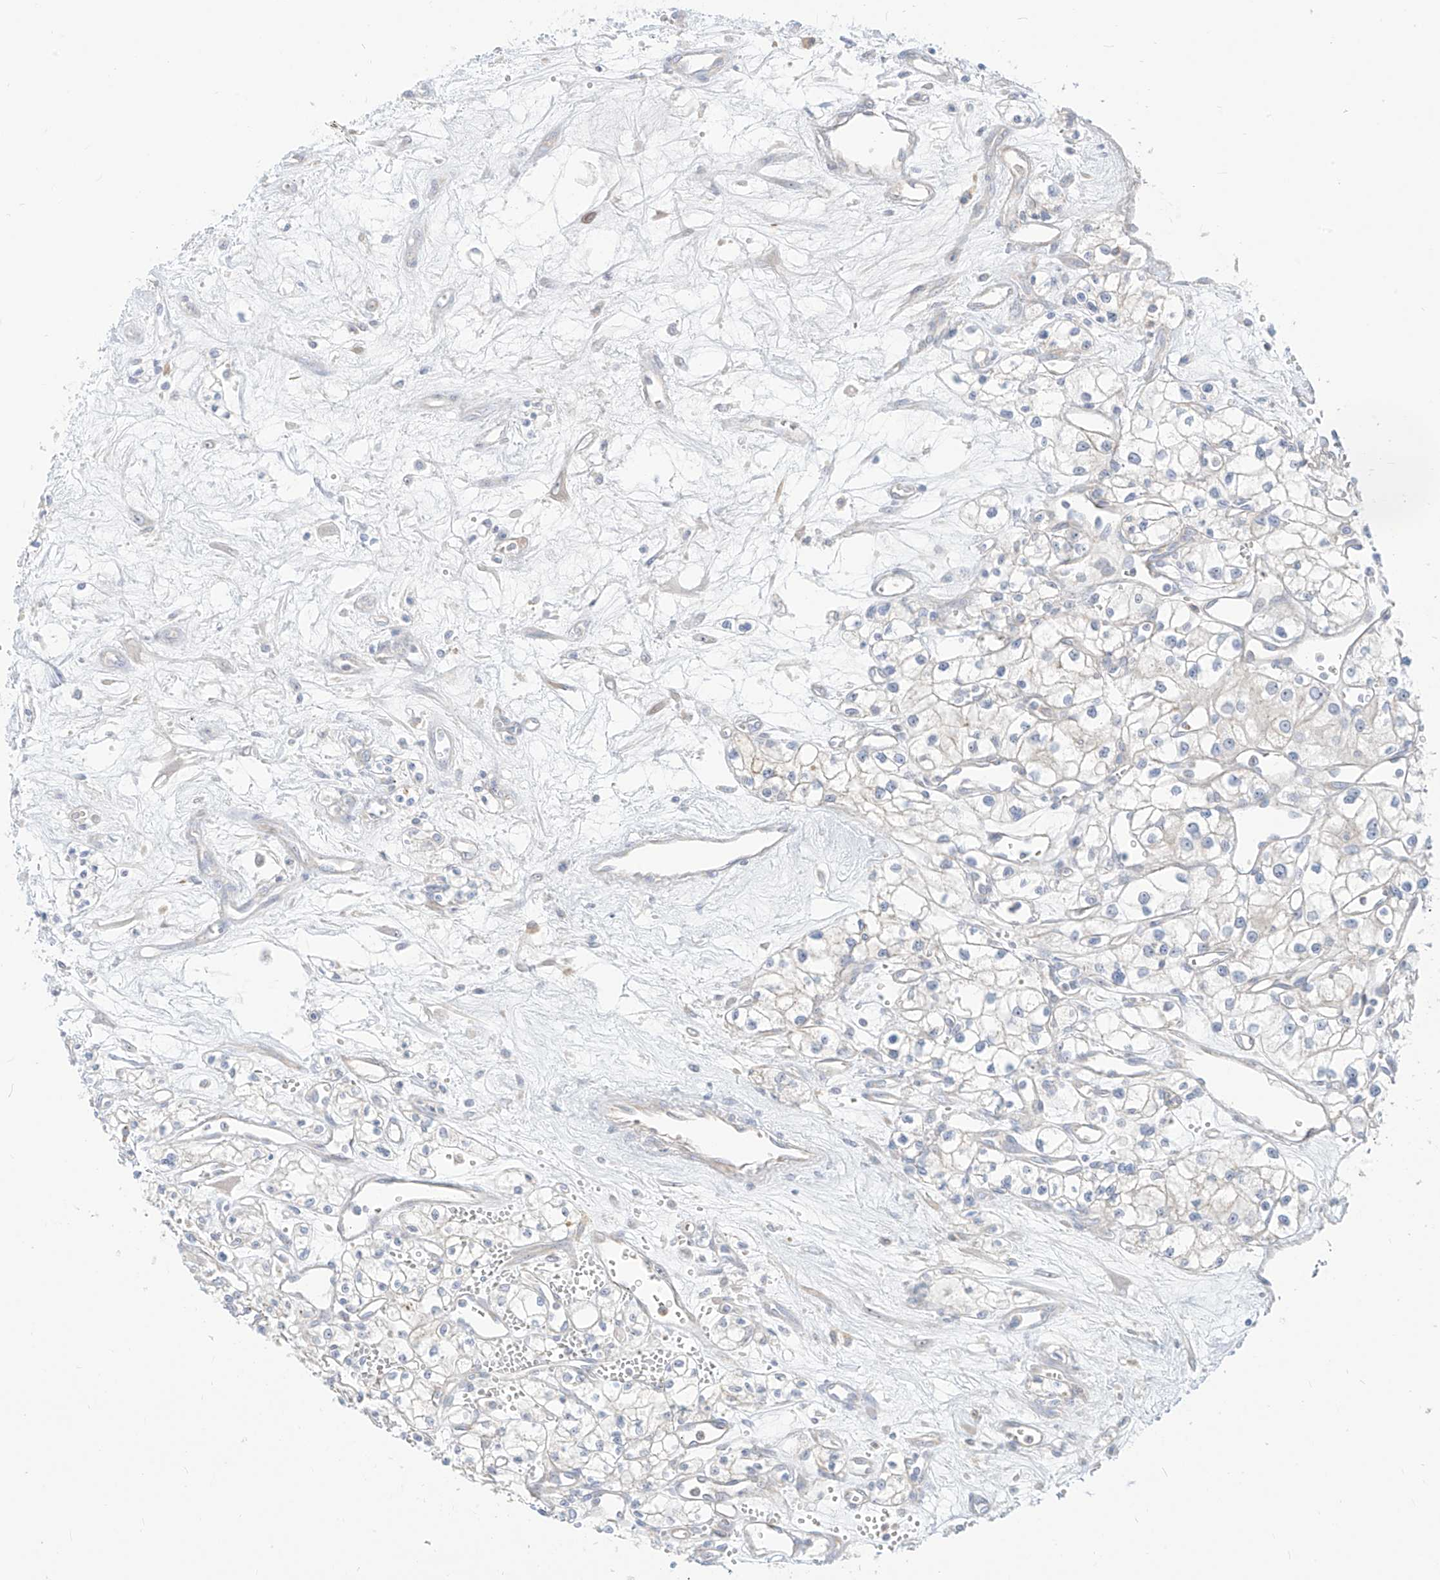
{"staining": {"intensity": "negative", "quantity": "none", "location": "none"}, "tissue": "renal cancer", "cell_type": "Tumor cells", "image_type": "cancer", "snomed": [{"axis": "morphology", "description": "Adenocarcinoma, NOS"}, {"axis": "topography", "description": "Kidney"}], "caption": "An image of renal cancer (adenocarcinoma) stained for a protein shows no brown staining in tumor cells.", "gene": "SYTL3", "patient": {"sex": "male", "age": 59}}